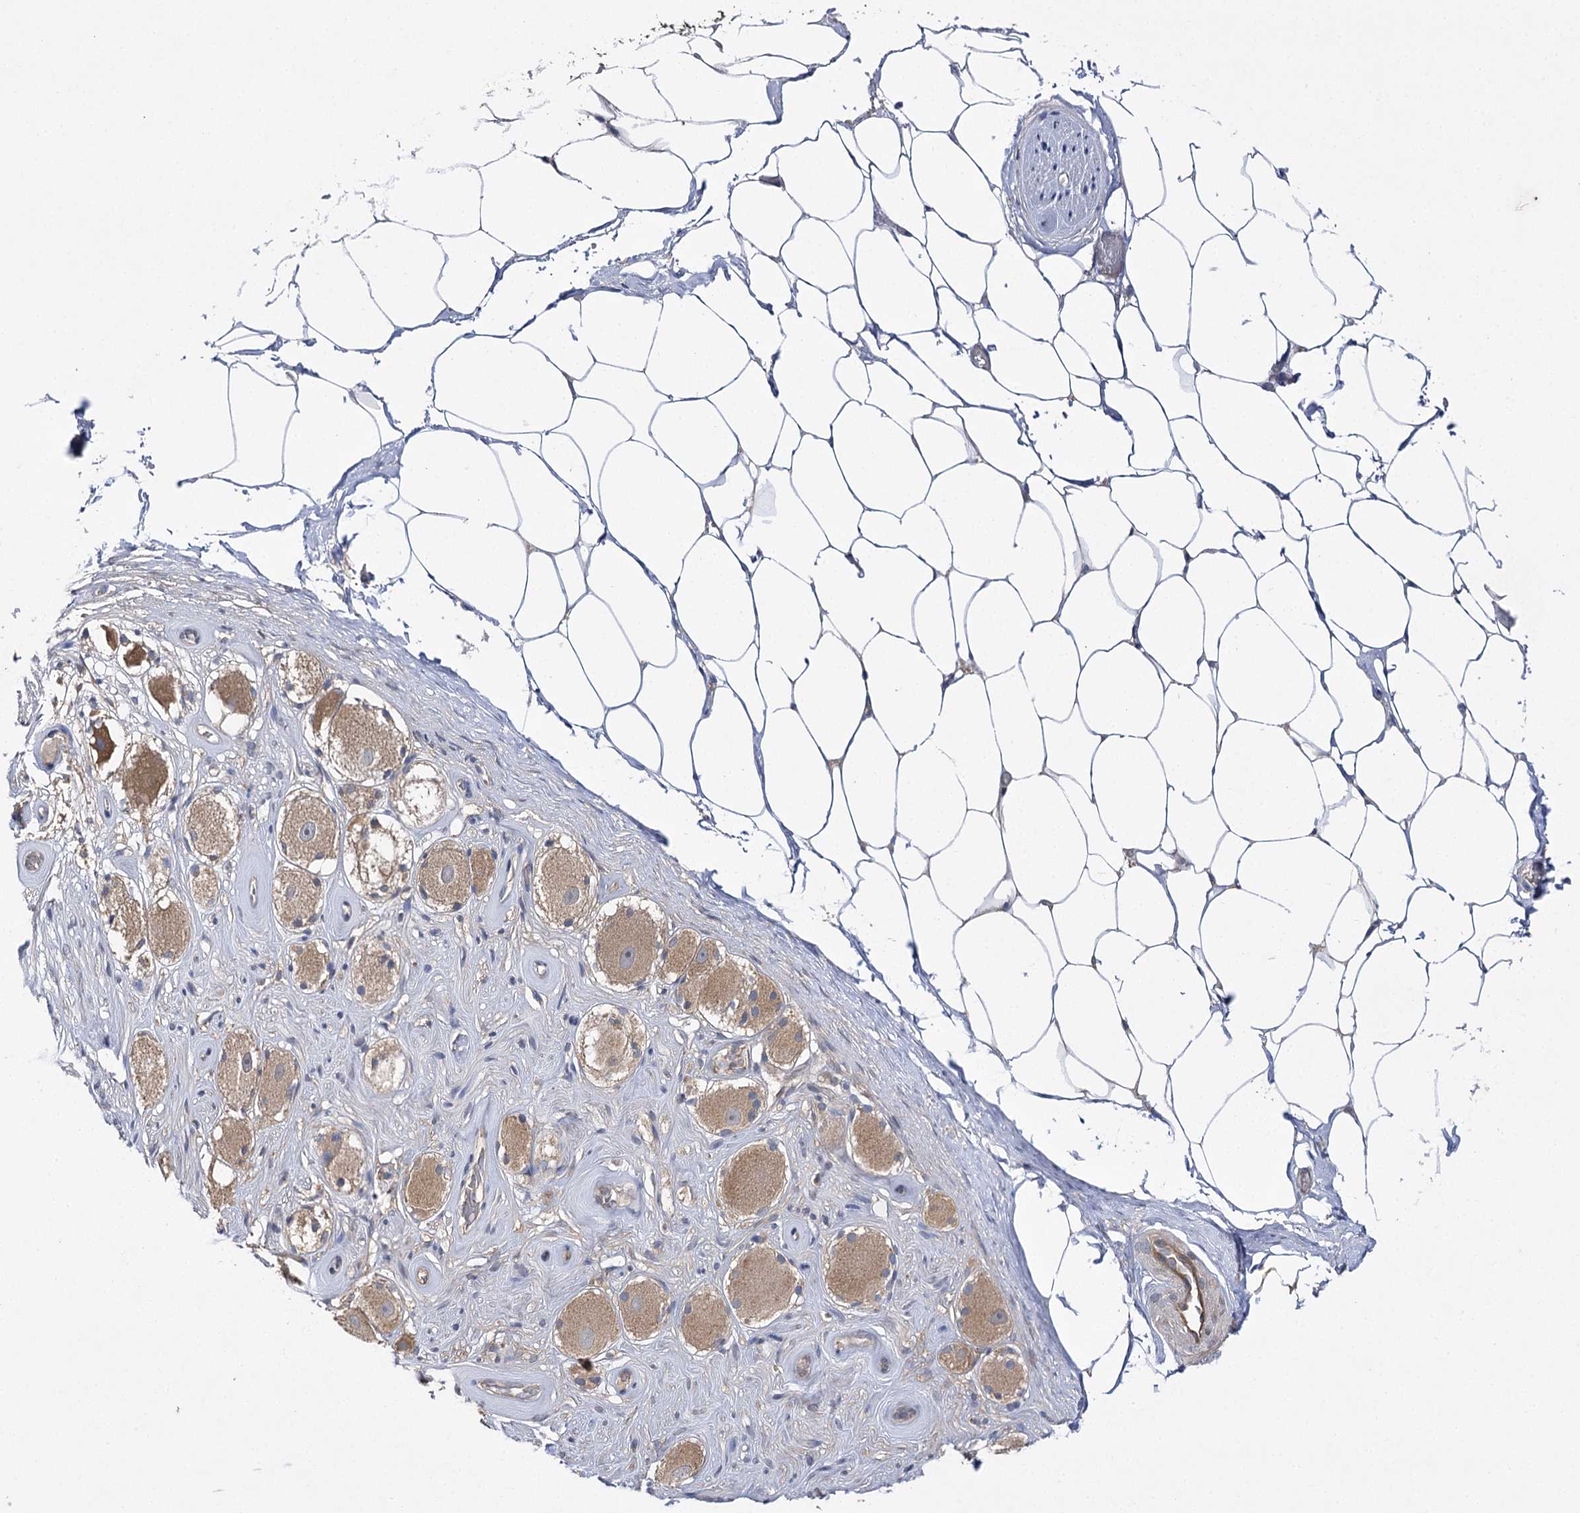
{"staining": {"intensity": "weak", "quantity": ">75%", "location": "cytoplasmic/membranous"}, "tissue": "adipose tissue", "cell_type": "Adipocytes", "image_type": "normal", "snomed": [{"axis": "morphology", "description": "Normal tissue, NOS"}, {"axis": "morphology", "description": "Adenocarcinoma, Low grade"}, {"axis": "topography", "description": "Prostate"}, {"axis": "topography", "description": "Peripheral nerve tissue"}], "caption": "Unremarkable adipose tissue was stained to show a protein in brown. There is low levels of weak cytoplasmic/membranous positivity in approximately >75% of adipocytes.", "gene": "BCR", "patient": {"sex": "male", "age": 63}}